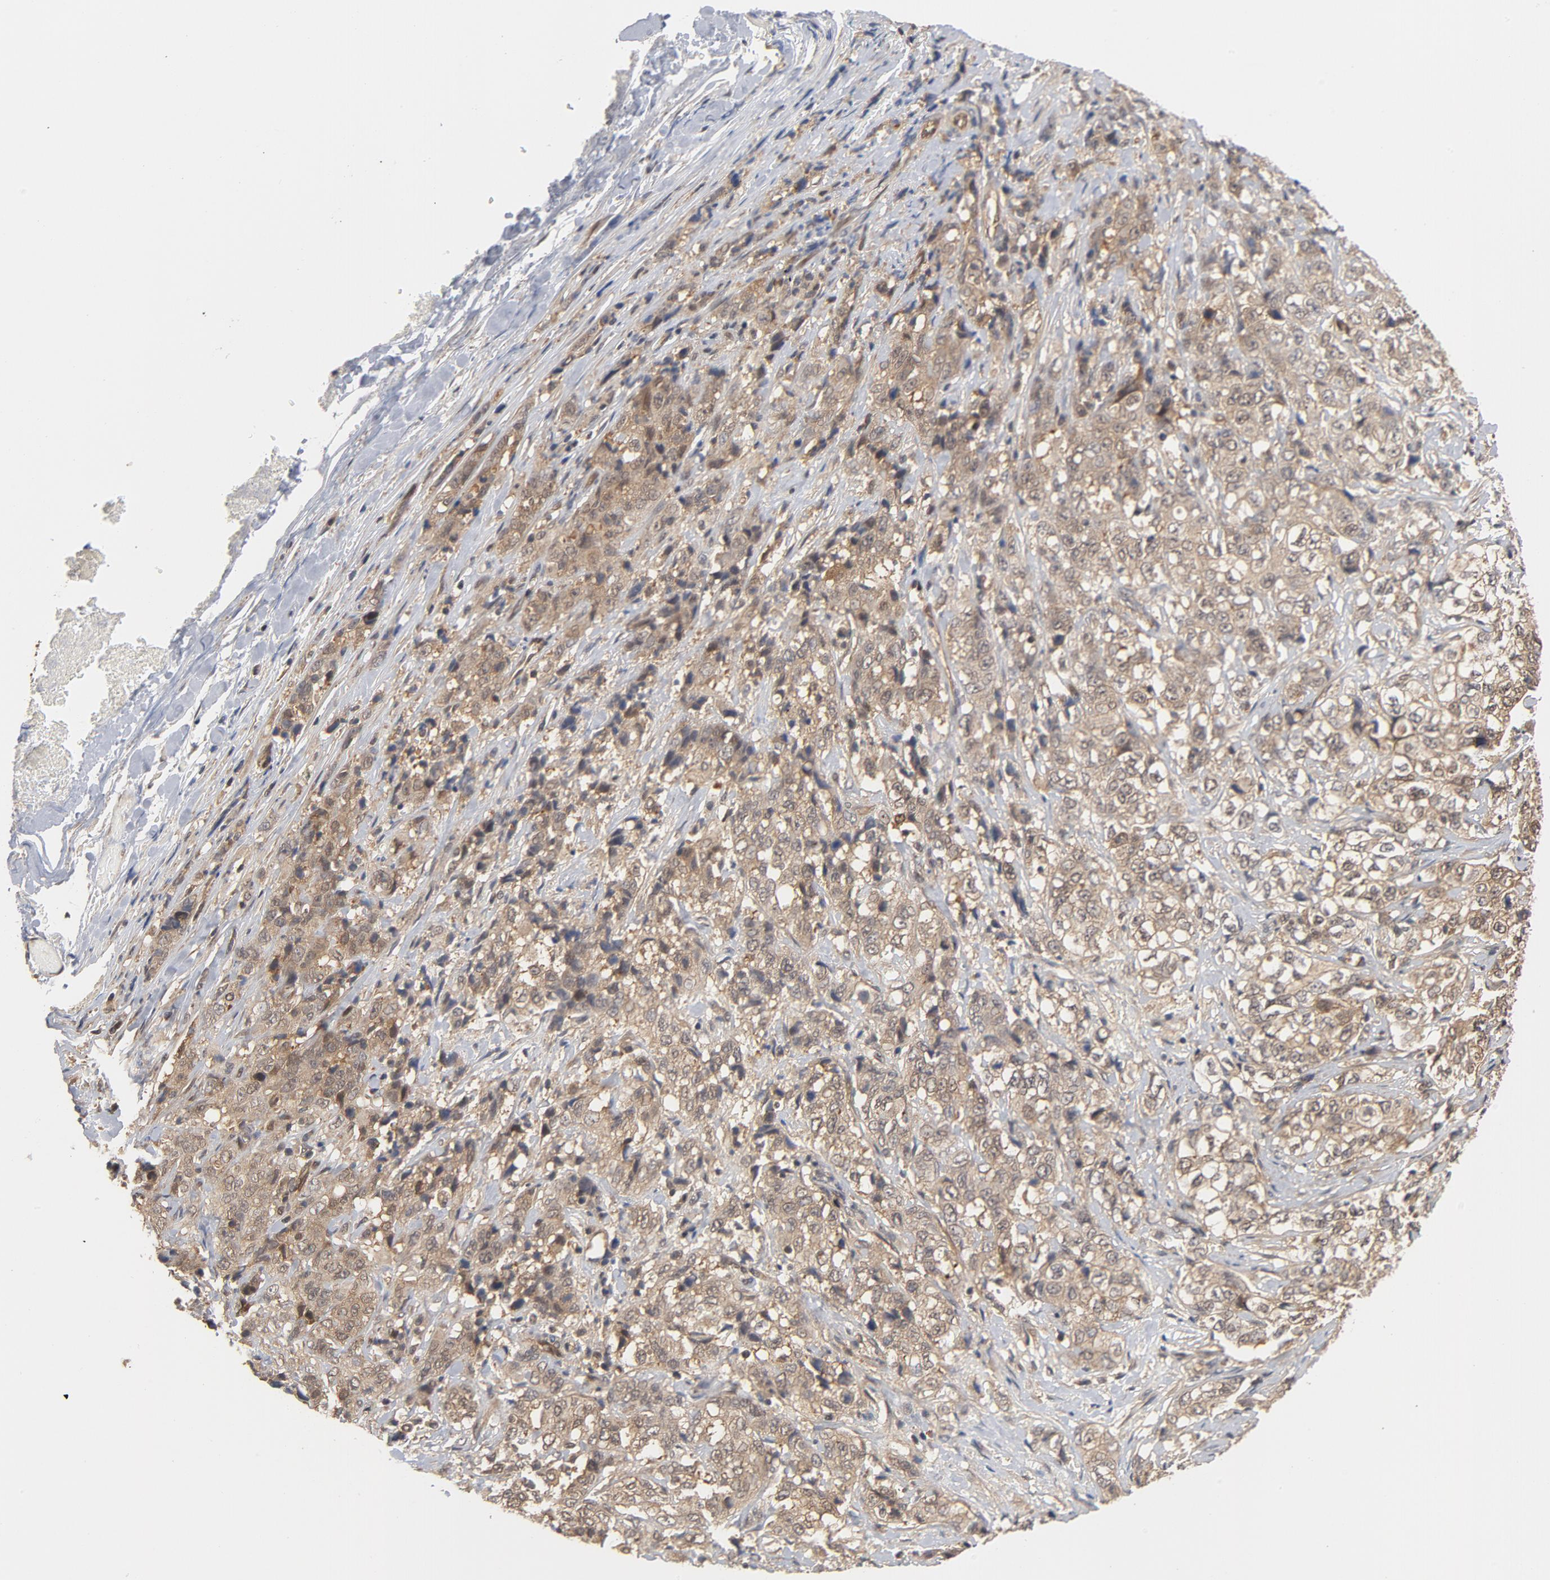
{"staining": {"intensity": "moderate", "quantity": ">75%", "location": "cytoplasmic/membranous,nuclear"}, "tissue": "stomach cancer", "cell_type": "Tumor cells", "image_type": "cancer", "snomed": [{"axis": "morphology", "description": "Adenocarcinoma, NOS"}, {"axis": "topography", "description": "Stomach"}], "caption": "High-magnification brightfield microscopy of adenocarcinoma (stomach) stained with DAB (3,3'-diaminobenzidine) (brown) and counterstained with hematoxylin (blue). tumor cells exhibit moderate cytoplasmic/membranous and nuclear staining is seen in about>75% of cells. (brown staining indicates protein expression, while blue staining denotes nuclei).", "gene": "CDC37", "patient": {"sex": "male", "age": 48}}